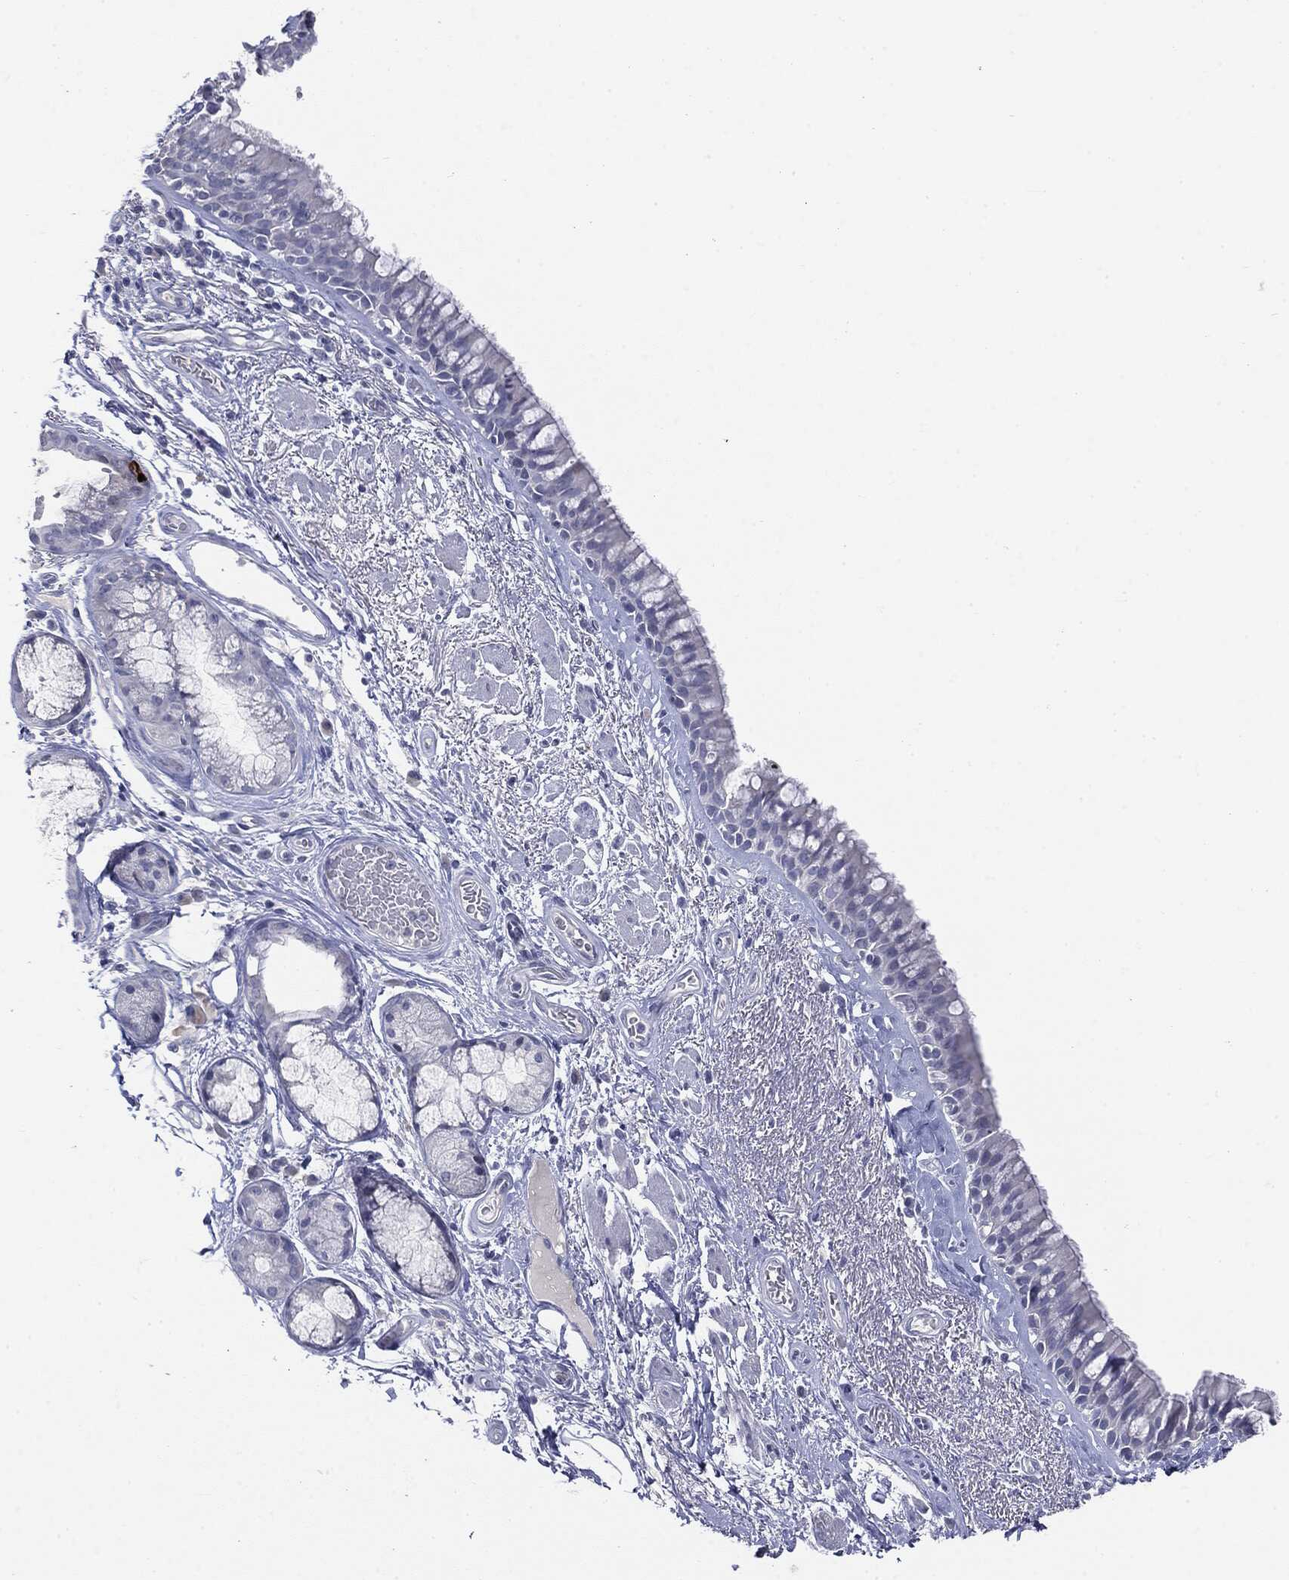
{"staining": {"intensity": "negative", "quantity": "none", "location": "none"}, "tissue": "bronchus", "cell_type": "Respiratory epithelial cells", "image_type": "normal", "snomed": [{"axis": "morphology", "description": "Normal tissue, NOS"}, {"axis": "topography", "description": "Bronchus"}], "caption": "A high-resolution image shows immunohistochemistry staining of unremarkable bronchus, which exhibits no significant expression in respiratory epithelial cells.", "gene": "CGB1", "patient": {"sex": "male", "age": 82}}